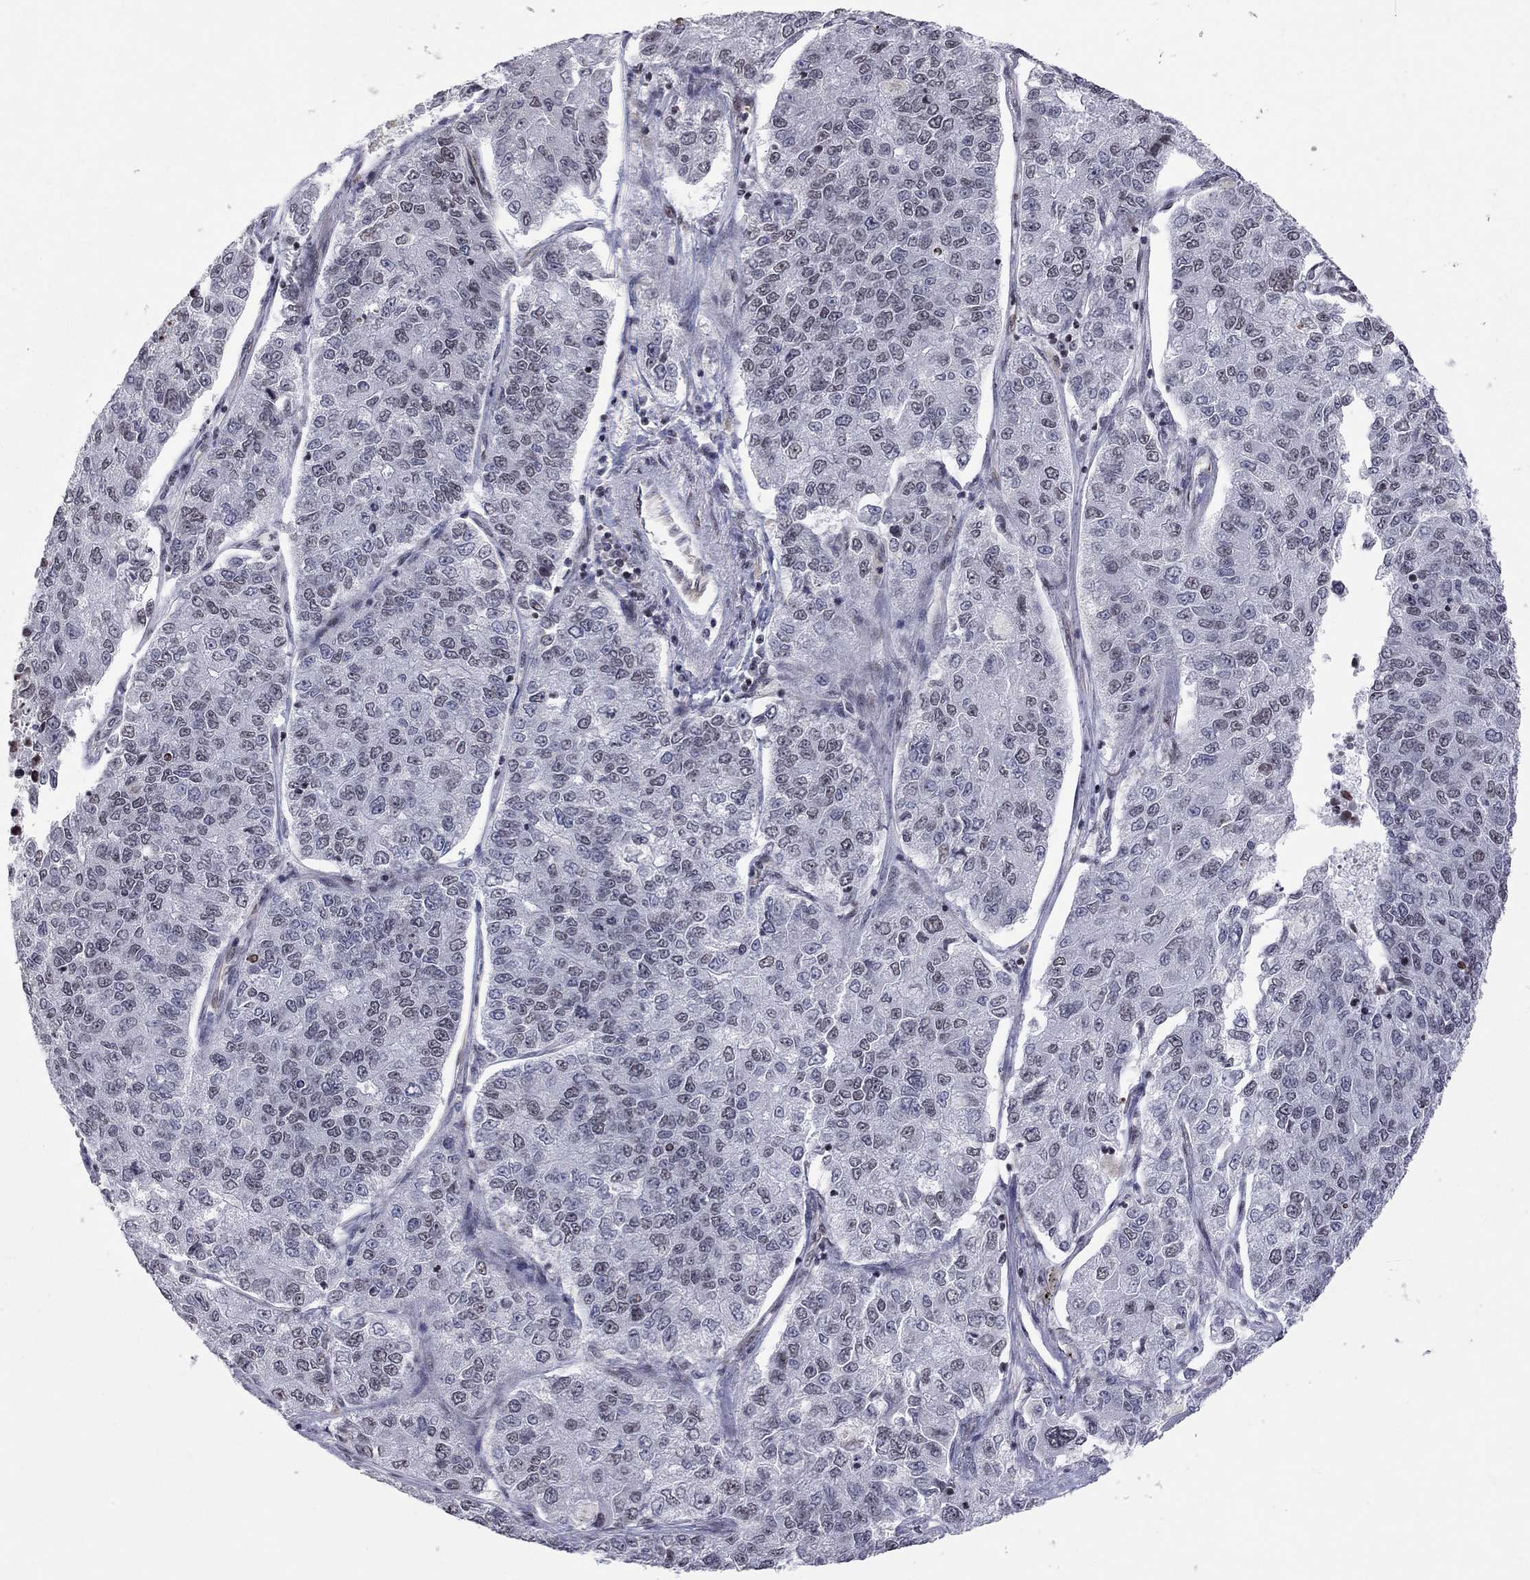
{"staining": {"intensity": "negative", "quantity": "none", "location": "none"}, "tissue": "lung cancer", "cell_type": "Tumor cells", "image_type": "cancer", "snomed": [{"axis": "morphology", "description": "Adenocarcinoma, NOS"}, {"axis": "topography", "description": "Lung"}], "caption": "High power microscopy photomicrograph of an immunohistochemistry photomicrograph of lung cancer (adenocarcinoma), revealing no significant positivity in tumor cells.", "gene": "MTNR1B", "patient": {"sex": "male", "age": 49}}